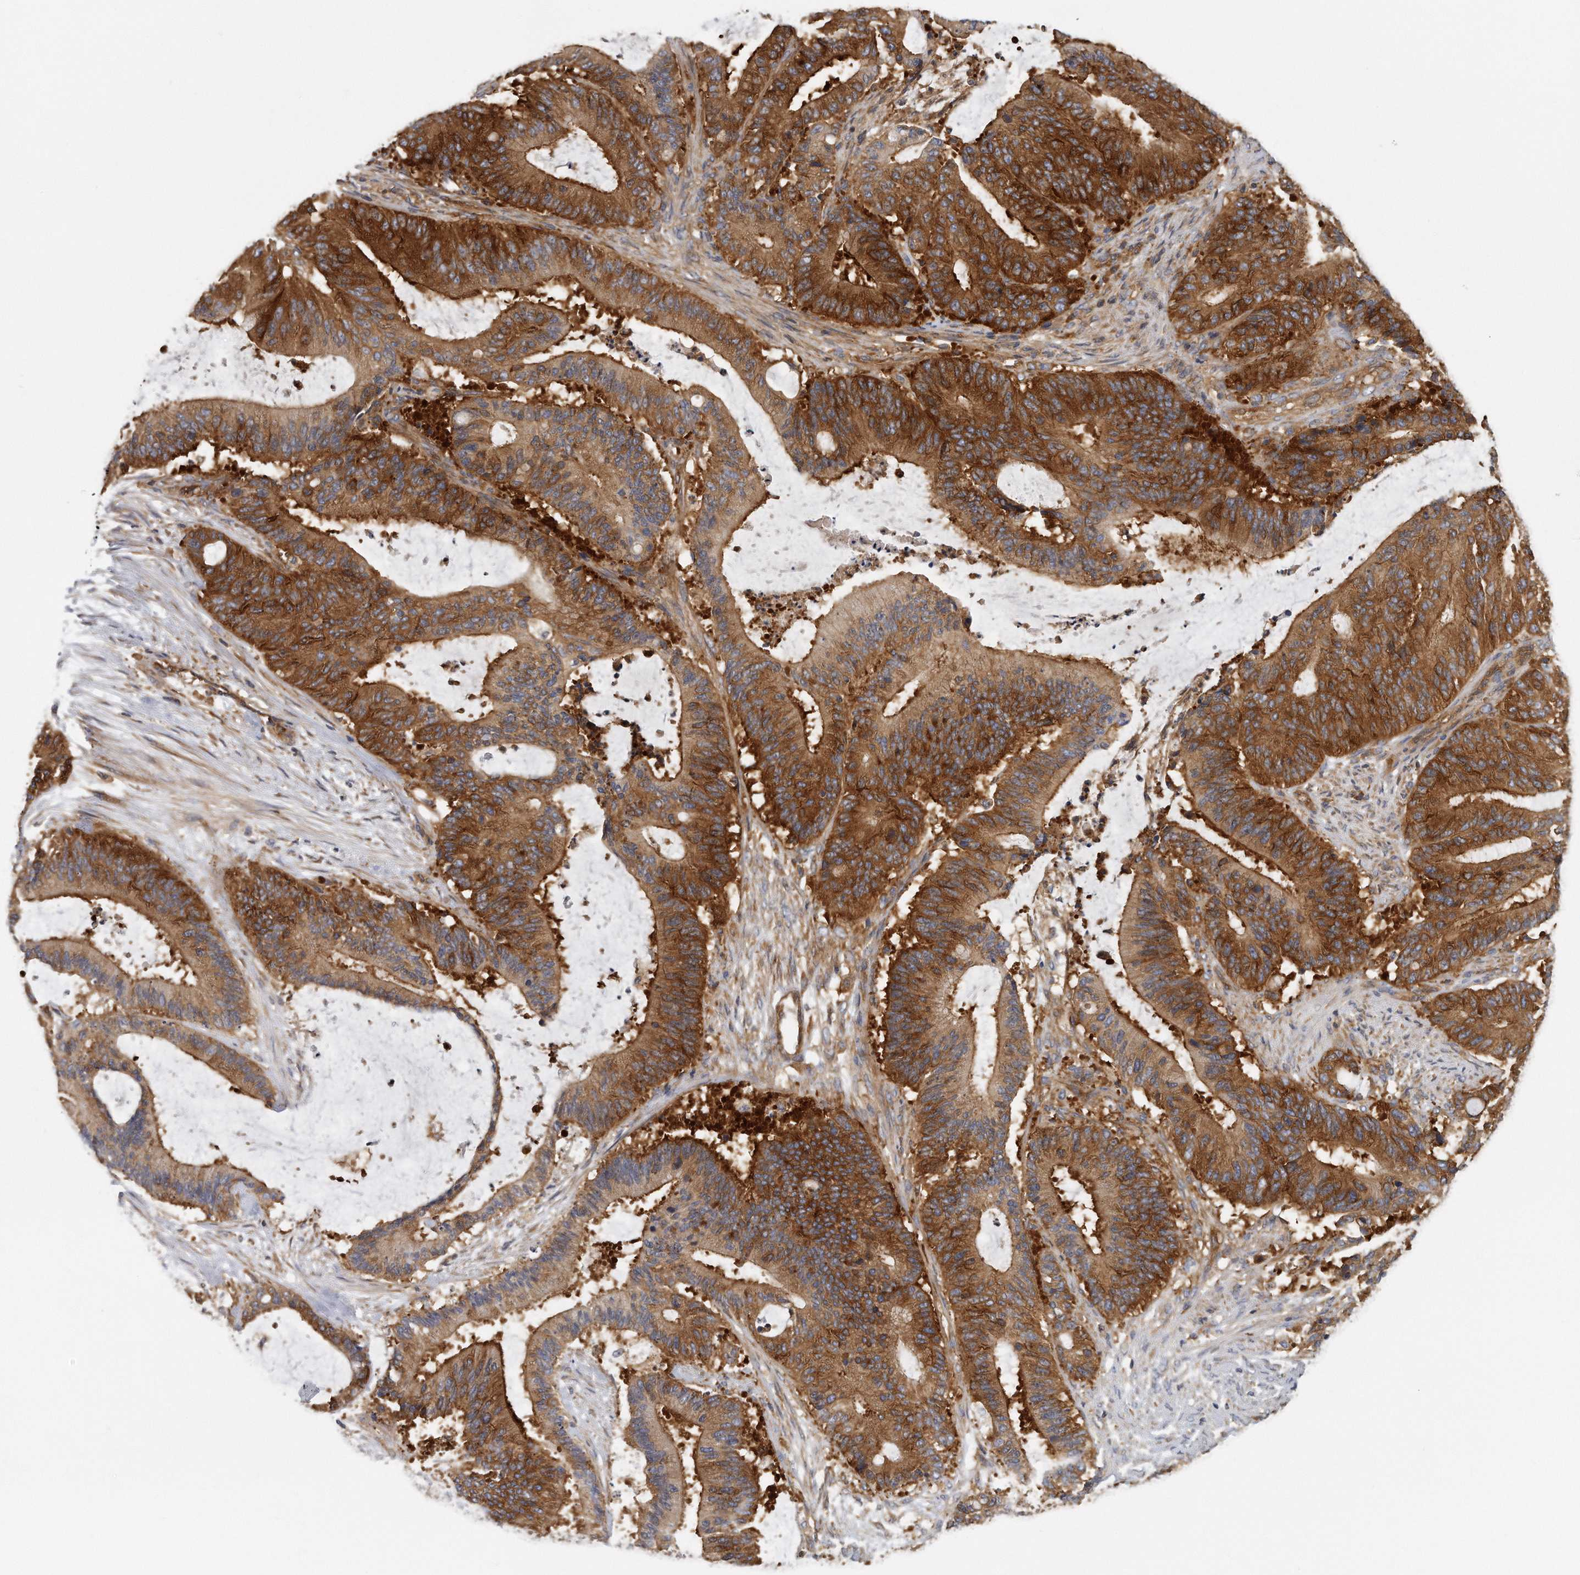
{"staining": {"intensity": "strong", "quantity": ">75%", "location": "cytoplasmic/membranous"}, "tissue": "liver cancer", "cell_type": "Tumor cells", "image_type": "cancer", "snomed": [{"axis": "morphology", "description": "Normal tissue, NOS"}, {"axis": "morphology", "description": "Cholangiocarcinoma"}, {"axis": "topography", "description": "Liver"}, {"axis": "topography", "description": "Peripheral nerve tissue"}], "caption": "Liver cancer (cholangiocarcinoma) stained with DAB immunohistochemistry reveals high levels of strong cytoplasmic/membranous staining in about >75% of tumor cells. (brown staining indicates protein expression, while blue staining denotes nuclei).", "gene": "EIF3I", "patient": {"sex": "female", "age": 73}}